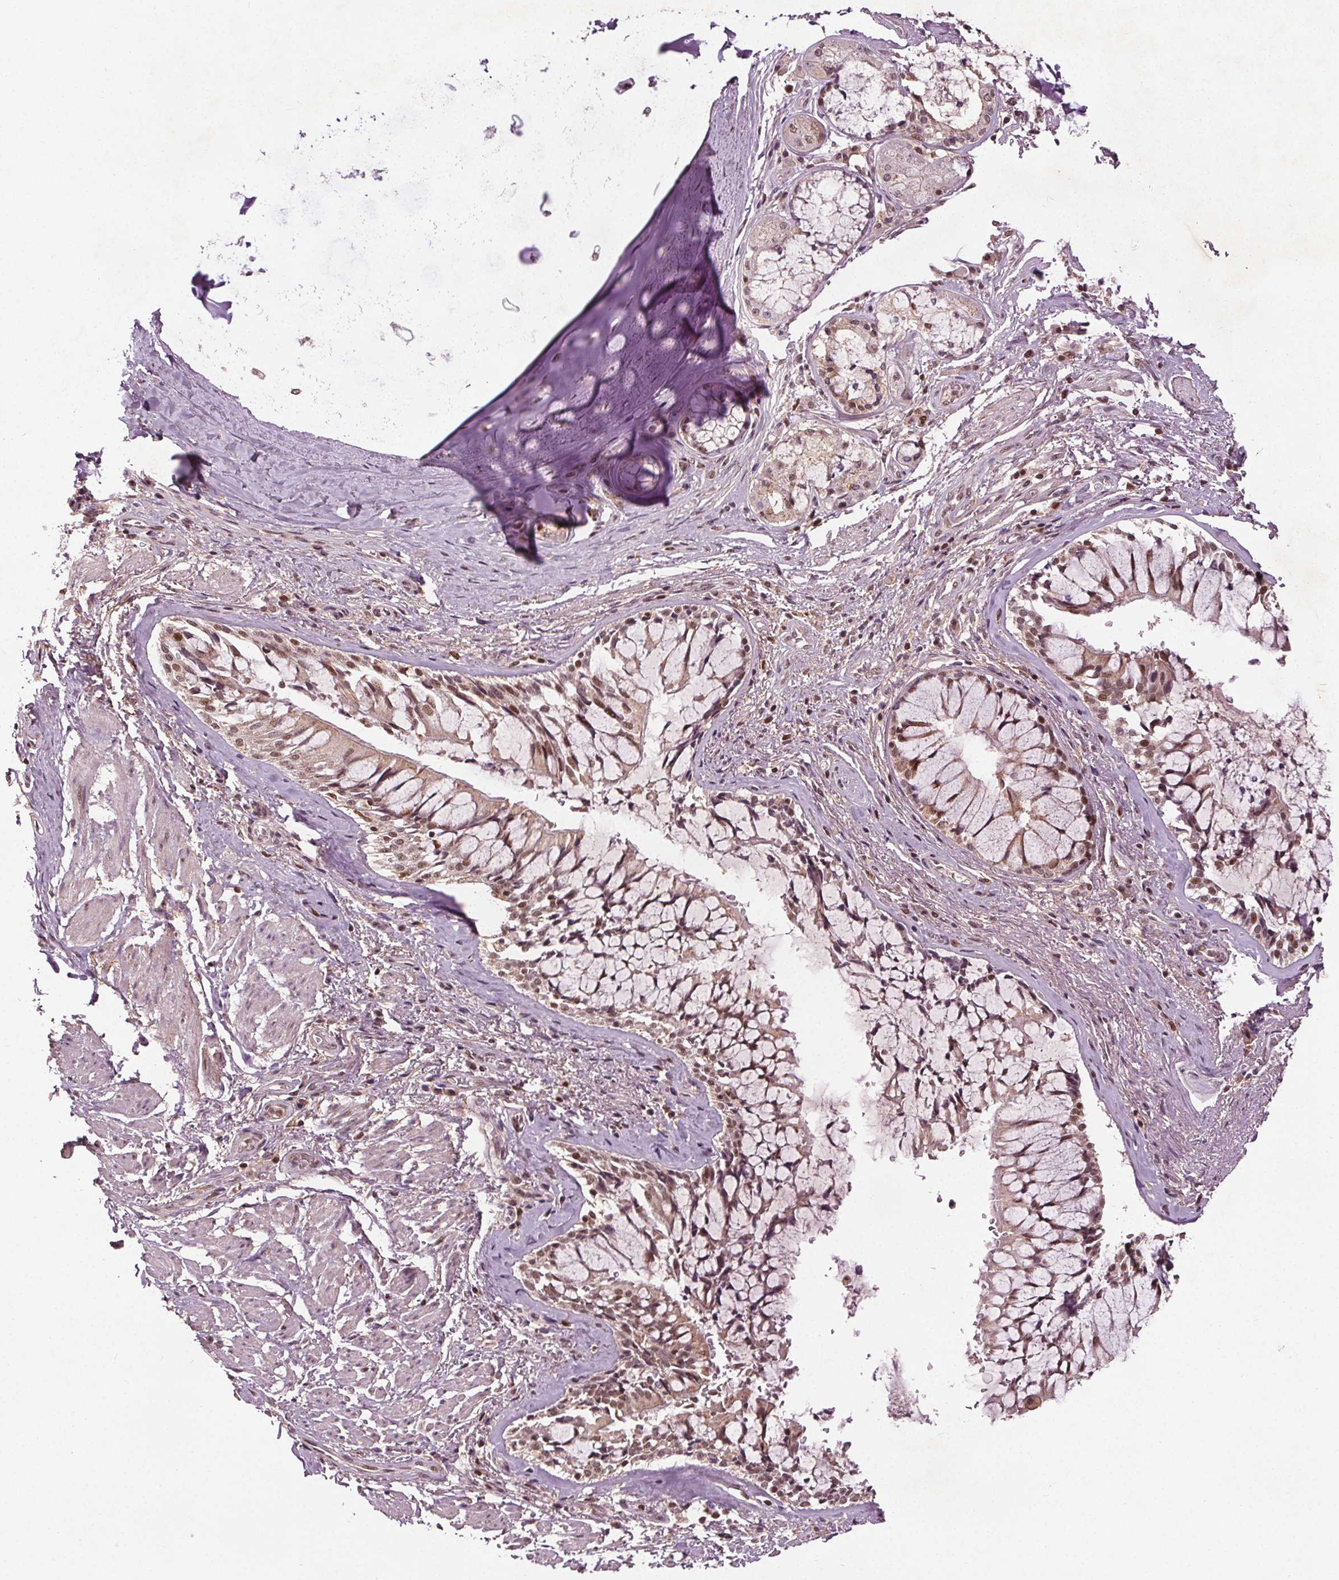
{"staining": {"intensity": "moderate", "quantity": "<25%", "location": "nuclear"}, "tissue": "soft tissue", "cell_type": "Chondrocytes", "image_type": "normal", "snomed": [{"axis": "morphology", "description": "Normal tissue, NOS"}, {"axis": "topography", "description": "Cartilage tissue"}, {"axis": "topography", "description": "Bronchus"}], "caption": "Approximately <25% of chondrocytes in unremarkable human soft tissue reveal moderate nuclear protein staining as visualized by brown immunohistochemical staining.", "gene": "DDX11", "patient": {"sex": "male", "age": 64}}